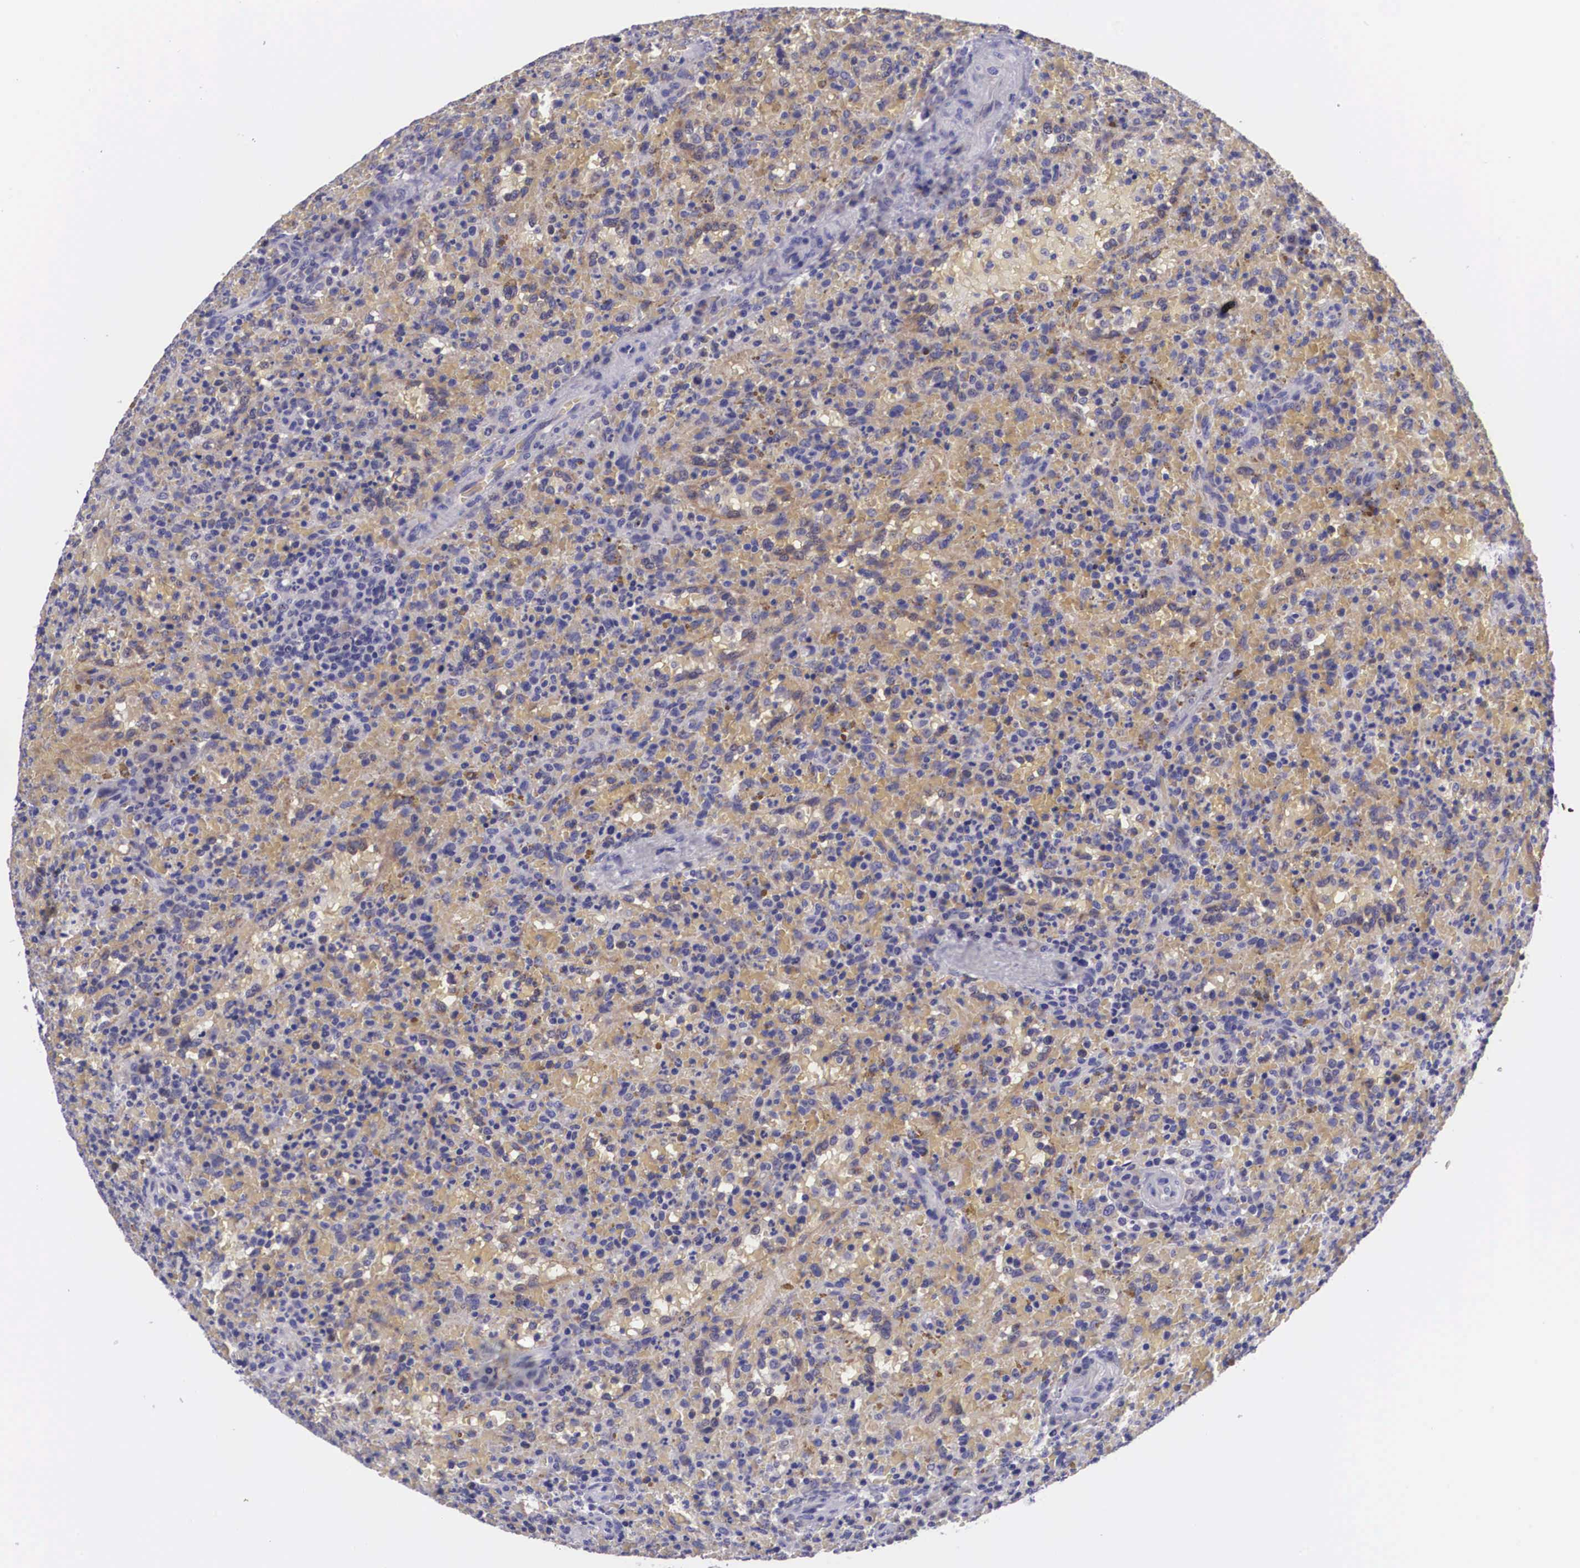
{"staining": {"intensity": "negative", "quantity": "none", "location": "none"}, "tissue": "lymphoma", "cell_type": "Tumor cells", "image_type": "cancer", "snomed": [{"axis": "morphology", "description": "Malignant lymphoma, non-Hodgkin's type, High grade"}, {"axis": "topography", "description": "Spleen"}, {"axis": "topography", "description": "Lymph node"}], "caption": "This is an IHC photomicrograph of lymphoma. There is no positivity in tumor cells.", "gene": "ARG2", "patient": {"sex": "female", "age": 70}}